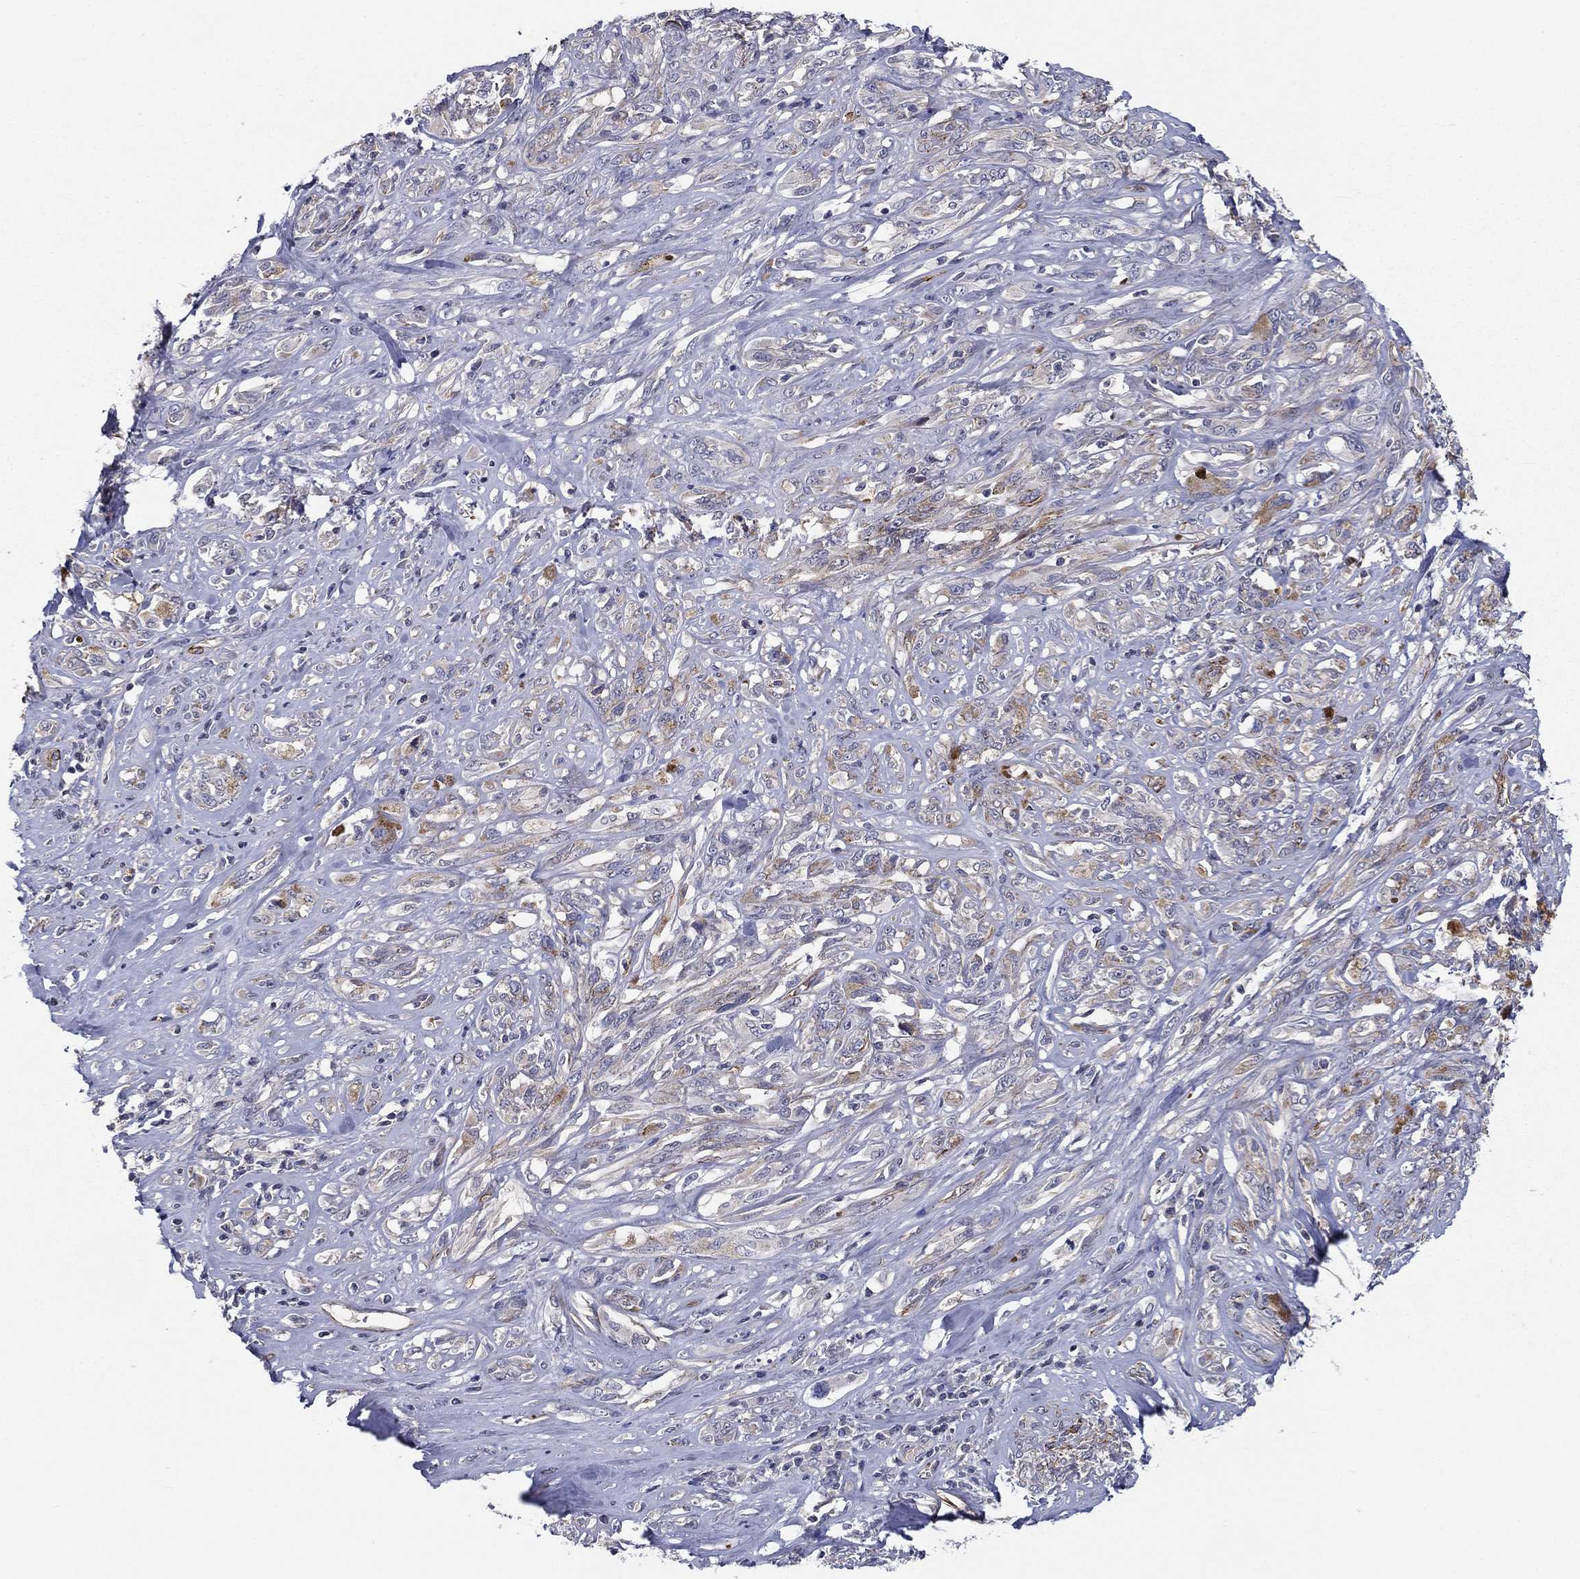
{"staining": {"intensity": "moderate", "quantity": "<25%", "location": "cytoplasmic/membranous"}, "tissue": "melanoma", "cell_type": "Tumor cells", "image_type": "cancer", "snomed": [{"axis": "morphology", "description": "Malignant melanoma, NOS"}, {"axis": "topography", "description": "Skin"}], "caption": "Immunohistochemistry of malignant melanoma displays low levels of moderate cytoplasmic/membranous expression in about <25% of tumor cells.", "gene": "SYNC", "patient": {"sex": "female", "age": 91}}